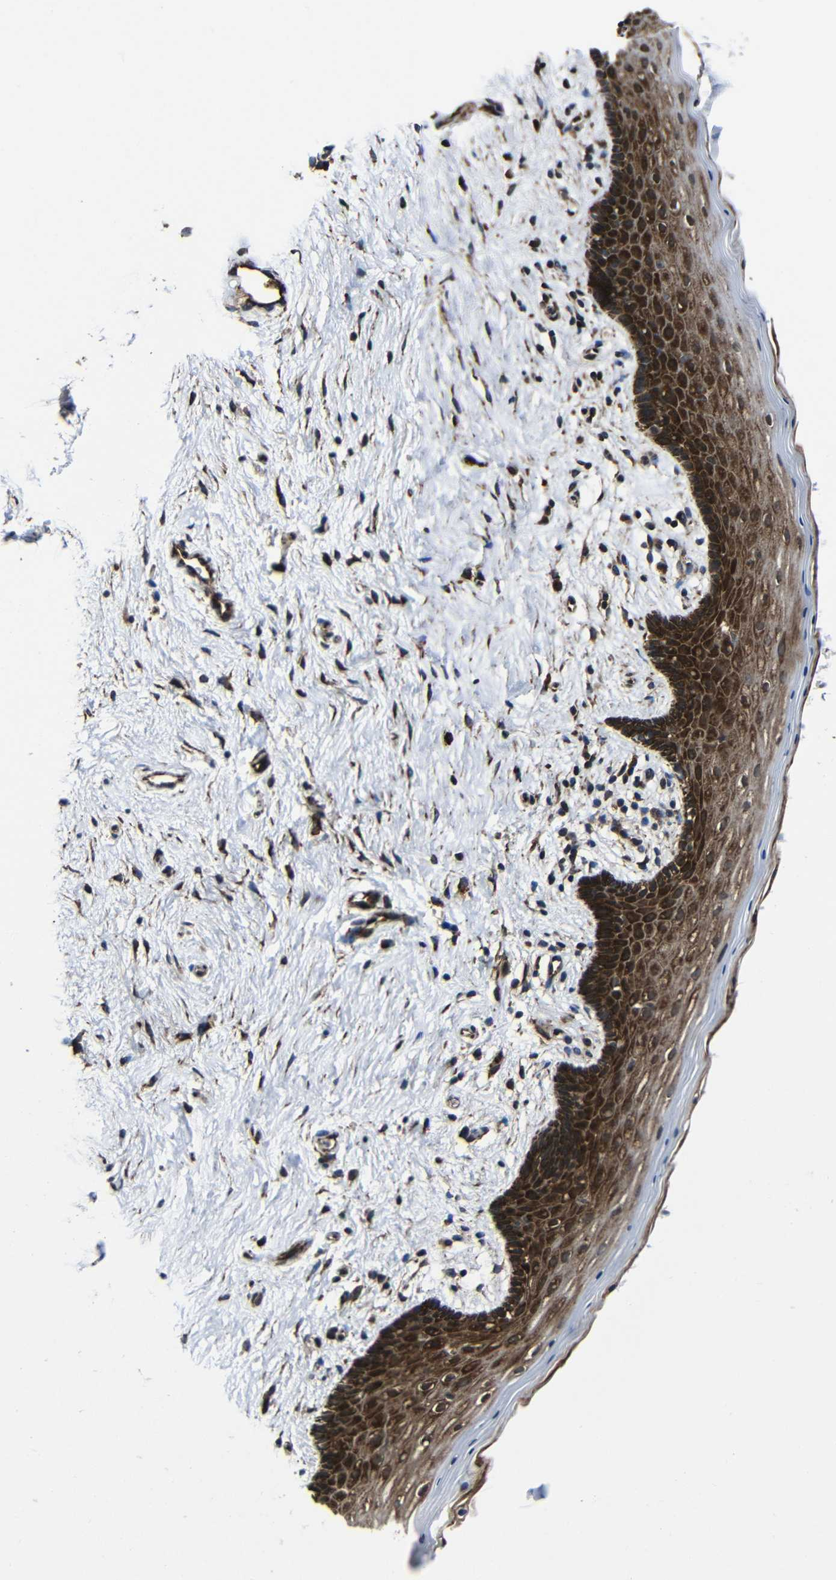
{"staining": {"intensity": "strong", "quantity": ">75%", "location": "cytoplasmic/membranous"}, "tissue": "vagina", "cell_type": "Squamous epithelial cells", "image_type": "normal", "snomed": [{"axis": "morphology", "description": "Normal tissue, NOS"}, {"axis": "topography", "description": "Vagina"}], "caption": "Protein staining of benign vagina exhibits strong cytoplasmic/membranous staining in about >75% of squamous epithelial cells.", "gene": "KIAA0513", "patient": {"sex": "female", "age": 44}}